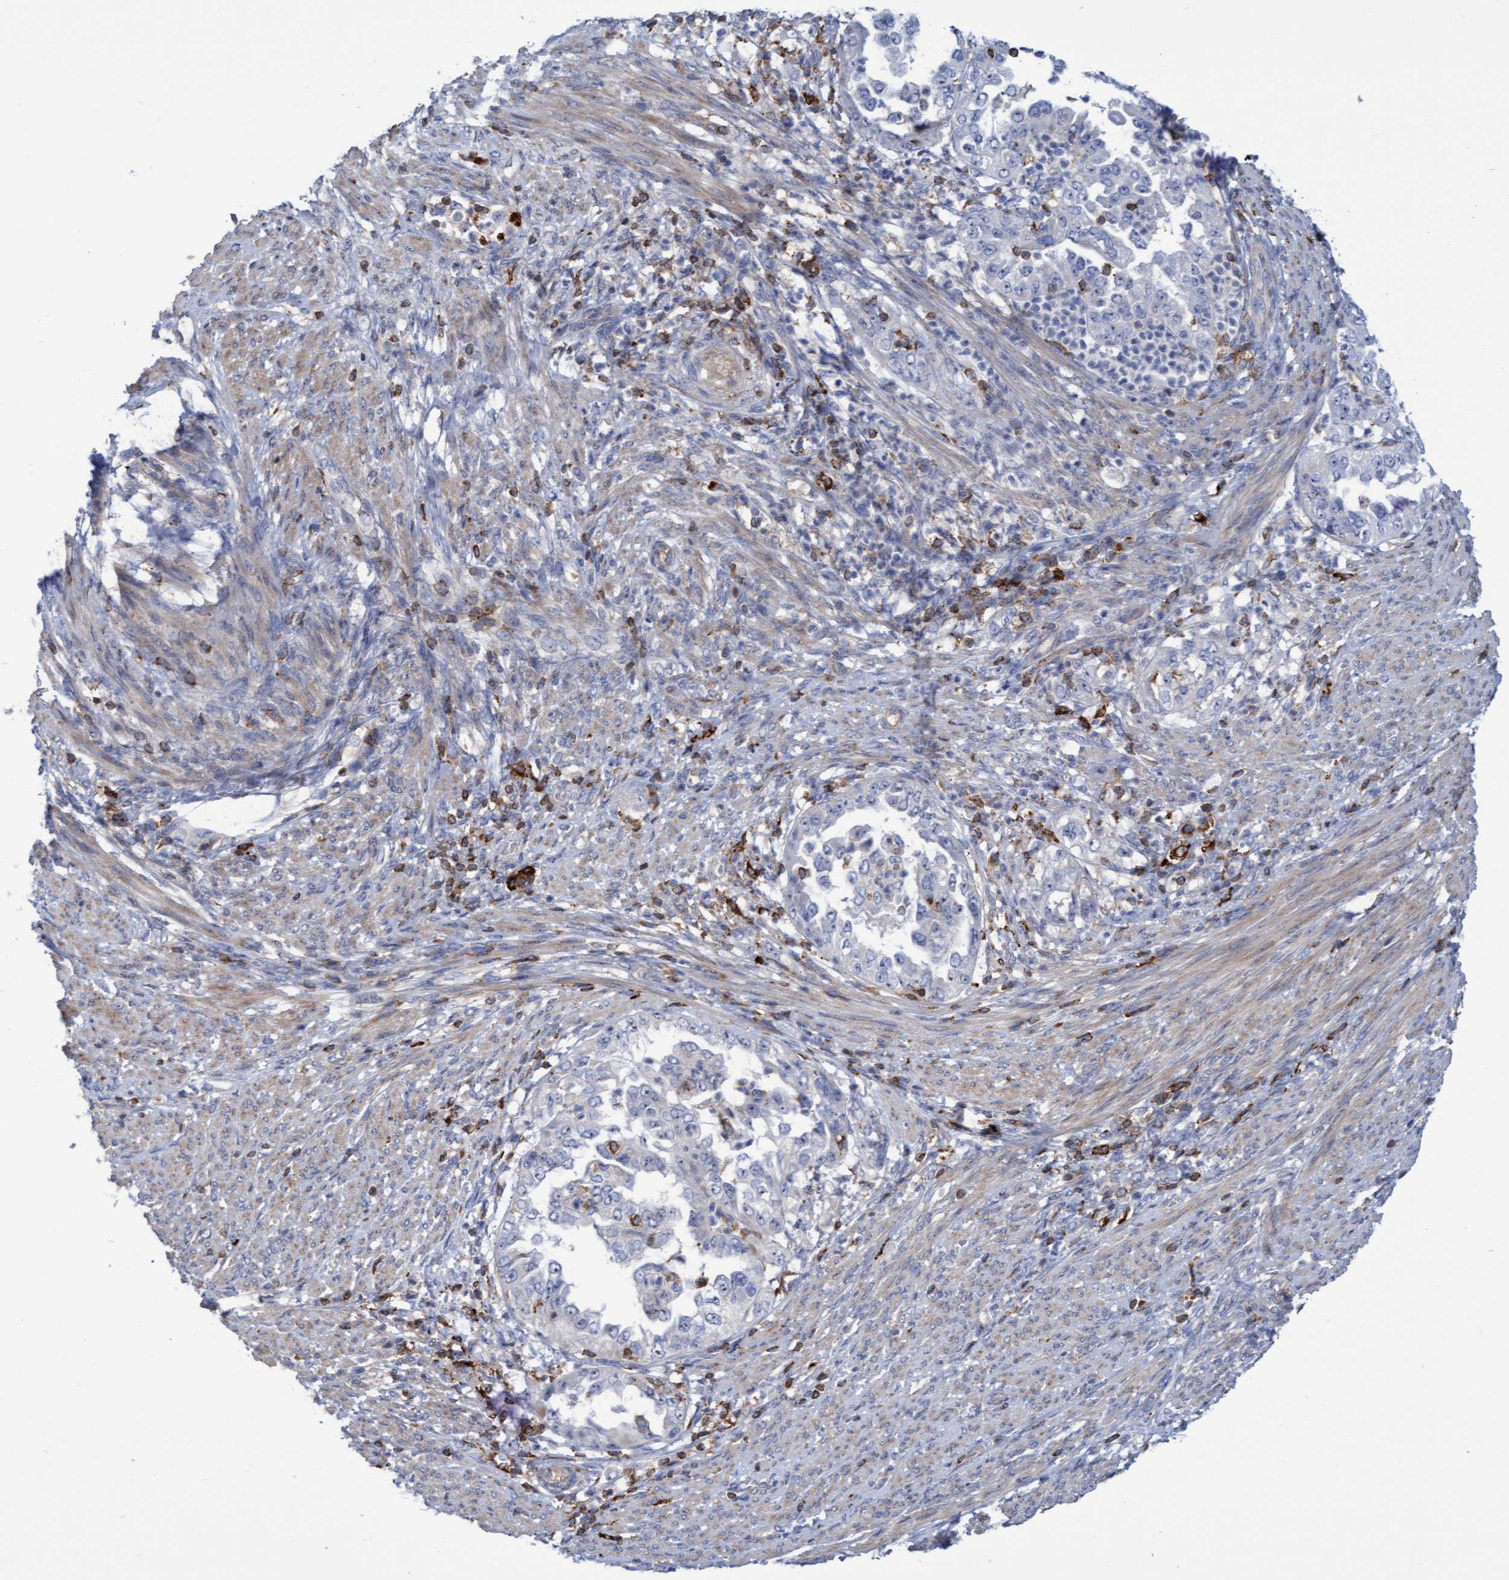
{"staining": {"intensity": "negative", "quantity": "none", "location": "none"}, "tissue": "endometrial cancer", "cell_type": "Tumor cells", "image_type": "cancer", "snomed": [{"axis": "morphology", "description": "Adenocarcinoma, NOS"}, {"axis": "topography", "description": "Endometrium"}], "caption": "Tumor cells are negative for protein expression in human endometrial cancer.", "gene": "FNBP1", "patient": {"sex": "female", "age": 85}}